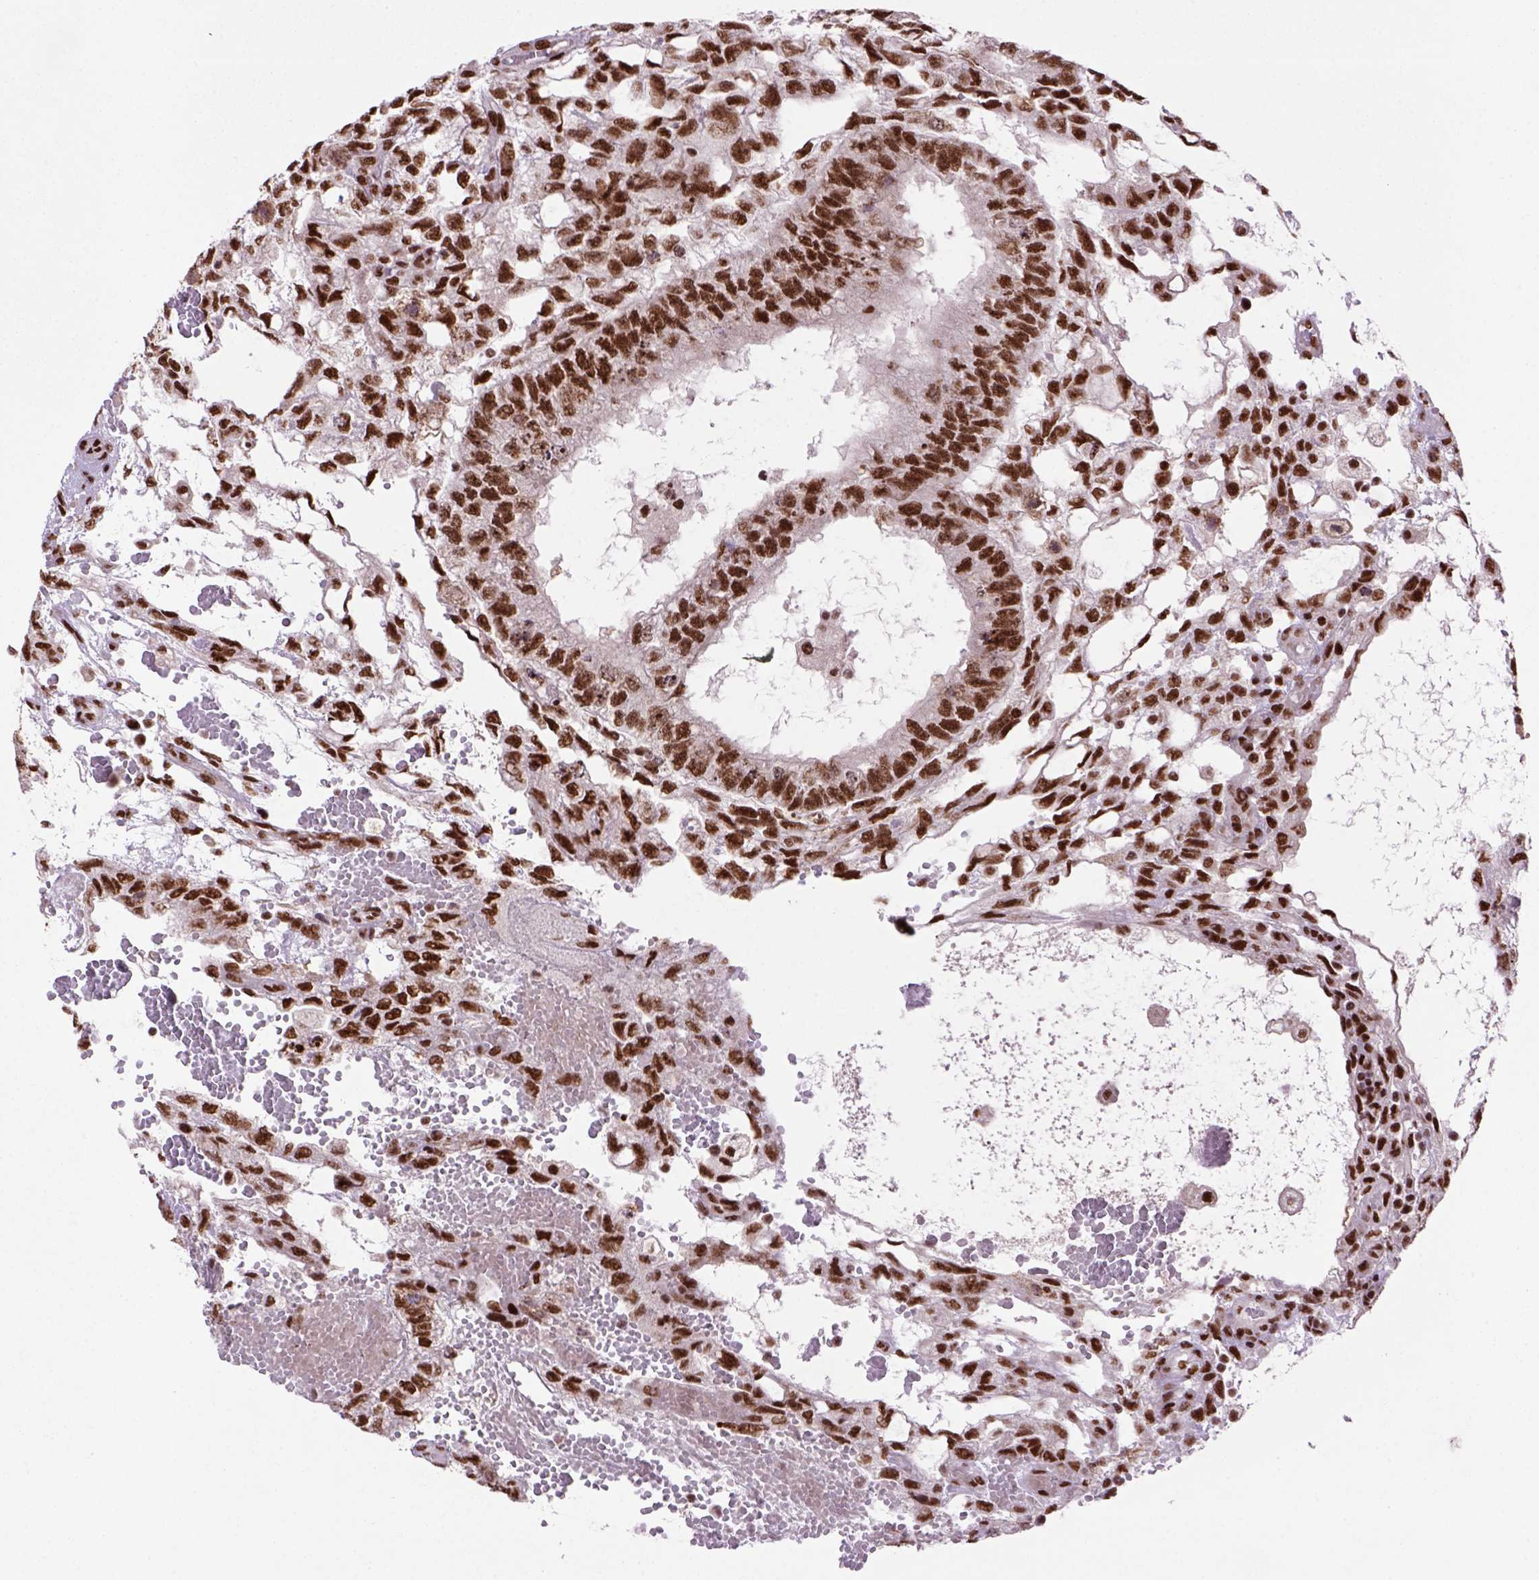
{"staining": {"intensity": "strong", "quantity": ">75%", "location": "nuclear"}, "tissue": "testis cancer", "cell_type": "Tumor cells", "image_type": "cancer", "snomed": [{"axis": "morphology", "description": "Carcinoma, Embryonal, NOS"}, {"axis": "topography", "description": "Testis"}], "caption": "Testis cancer tissue demonstrates strong nuclear expression in approximately >75% of tumor cells, visualized by immunohistochemistry. (brown staining indicates protein expression, while blue staining denotes nuclei).", "gene": "NSMCE2", "patient": {"sex": "male", "age": 32}}